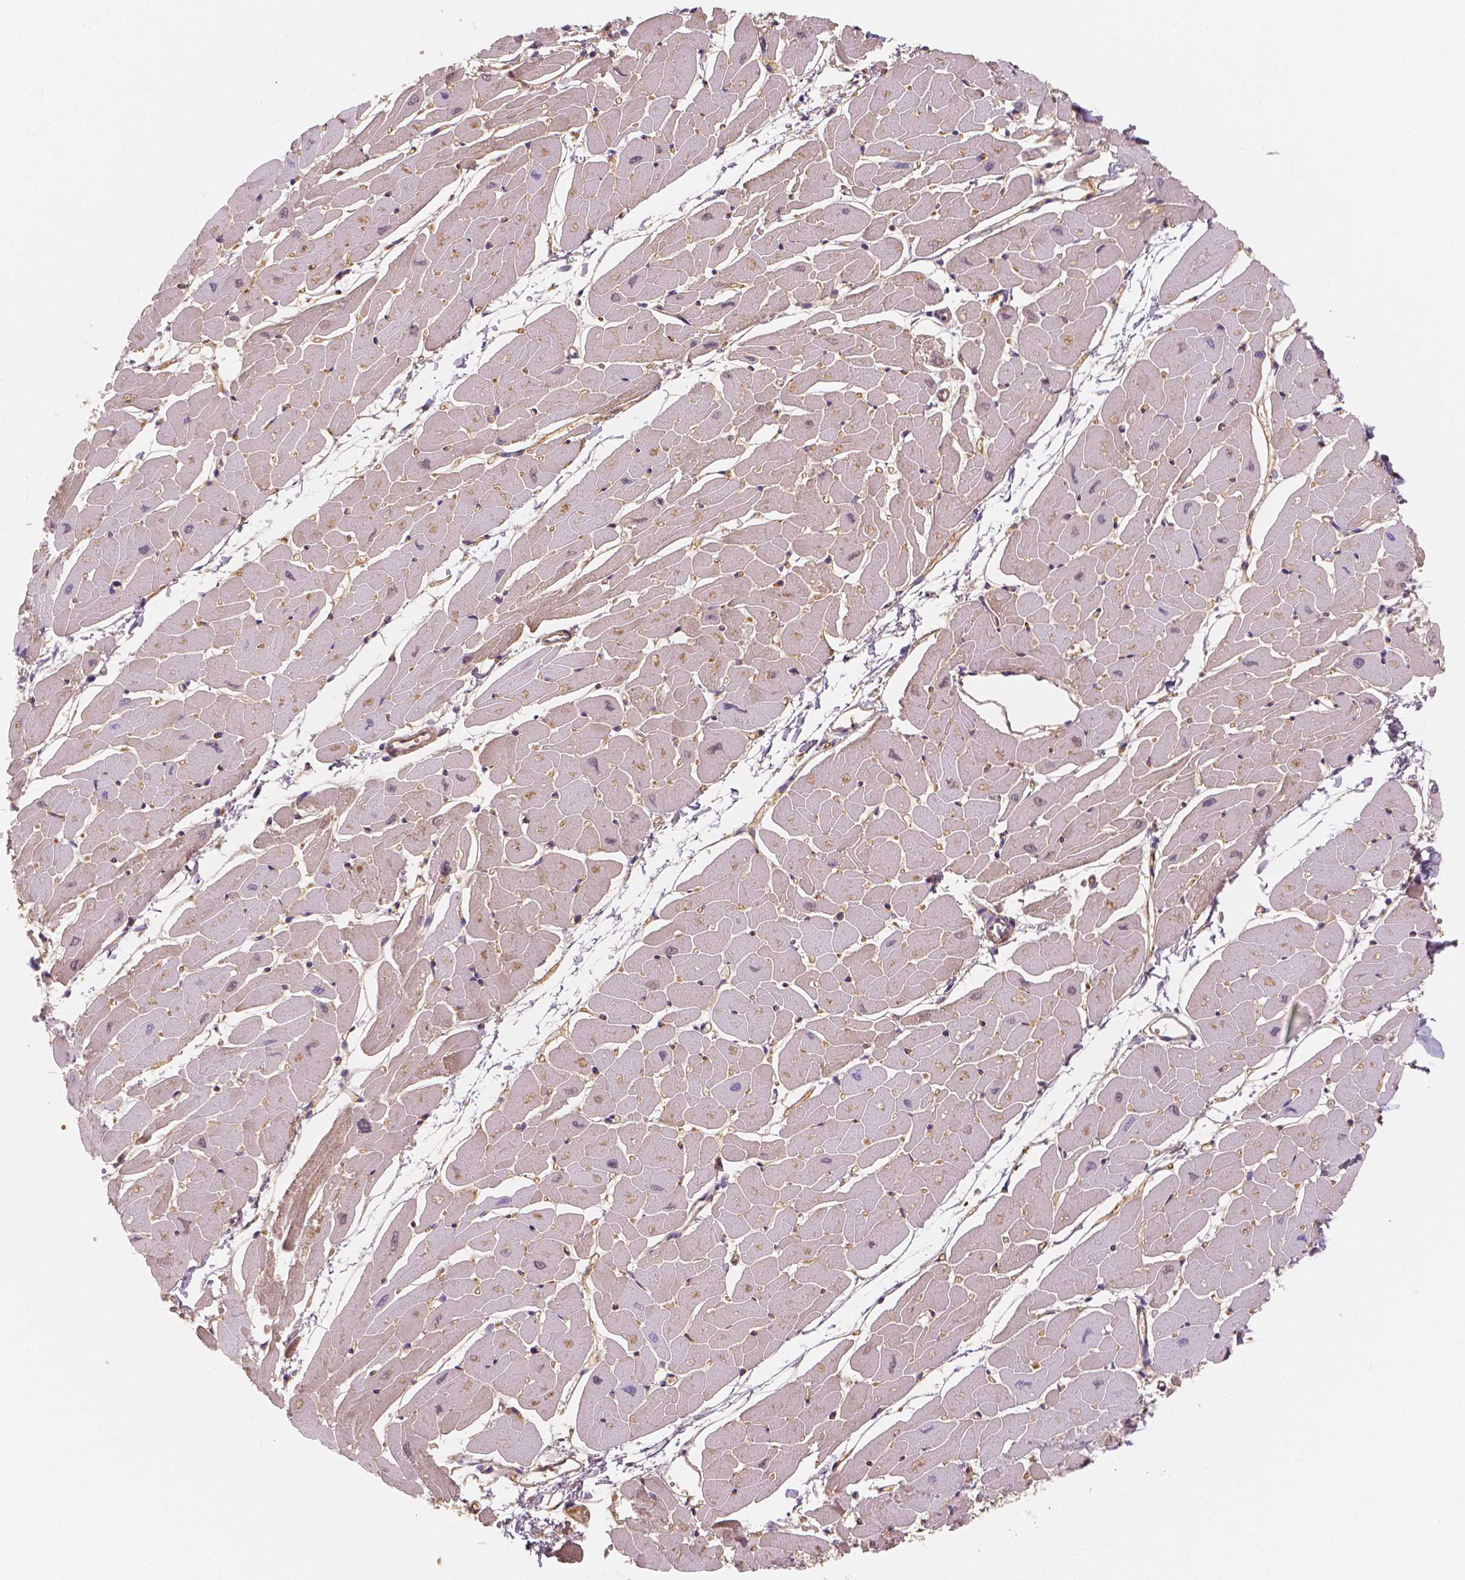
{"staining": {"intensity": "weak", "quantity": "25%-75%", "location": "cytoplasmic/membranous"}, "tissue": "heart muscle", "cell_type": "Cardiomyocytes", "image_type": "normal", "snomed": [{"axis": "morphology", "description": "Normal tissue, NOS"}, {"axis": "topography", "description": "Heart"}], "caption": "Protein expression analysis of unremarkable human heart muscle reveals weak cytoplasmic/membranous positivity in about 25%-75% of cardiomyocytes. The staining was performed using DAB (3,3'-diaminobenzidine) to visualize the protein expression in brown, while the nuclei were stained in blue with hematoxylin (Magnification: 20x).", "gene": "APOA4", "patient": {"sex": "male", "age": 57}}